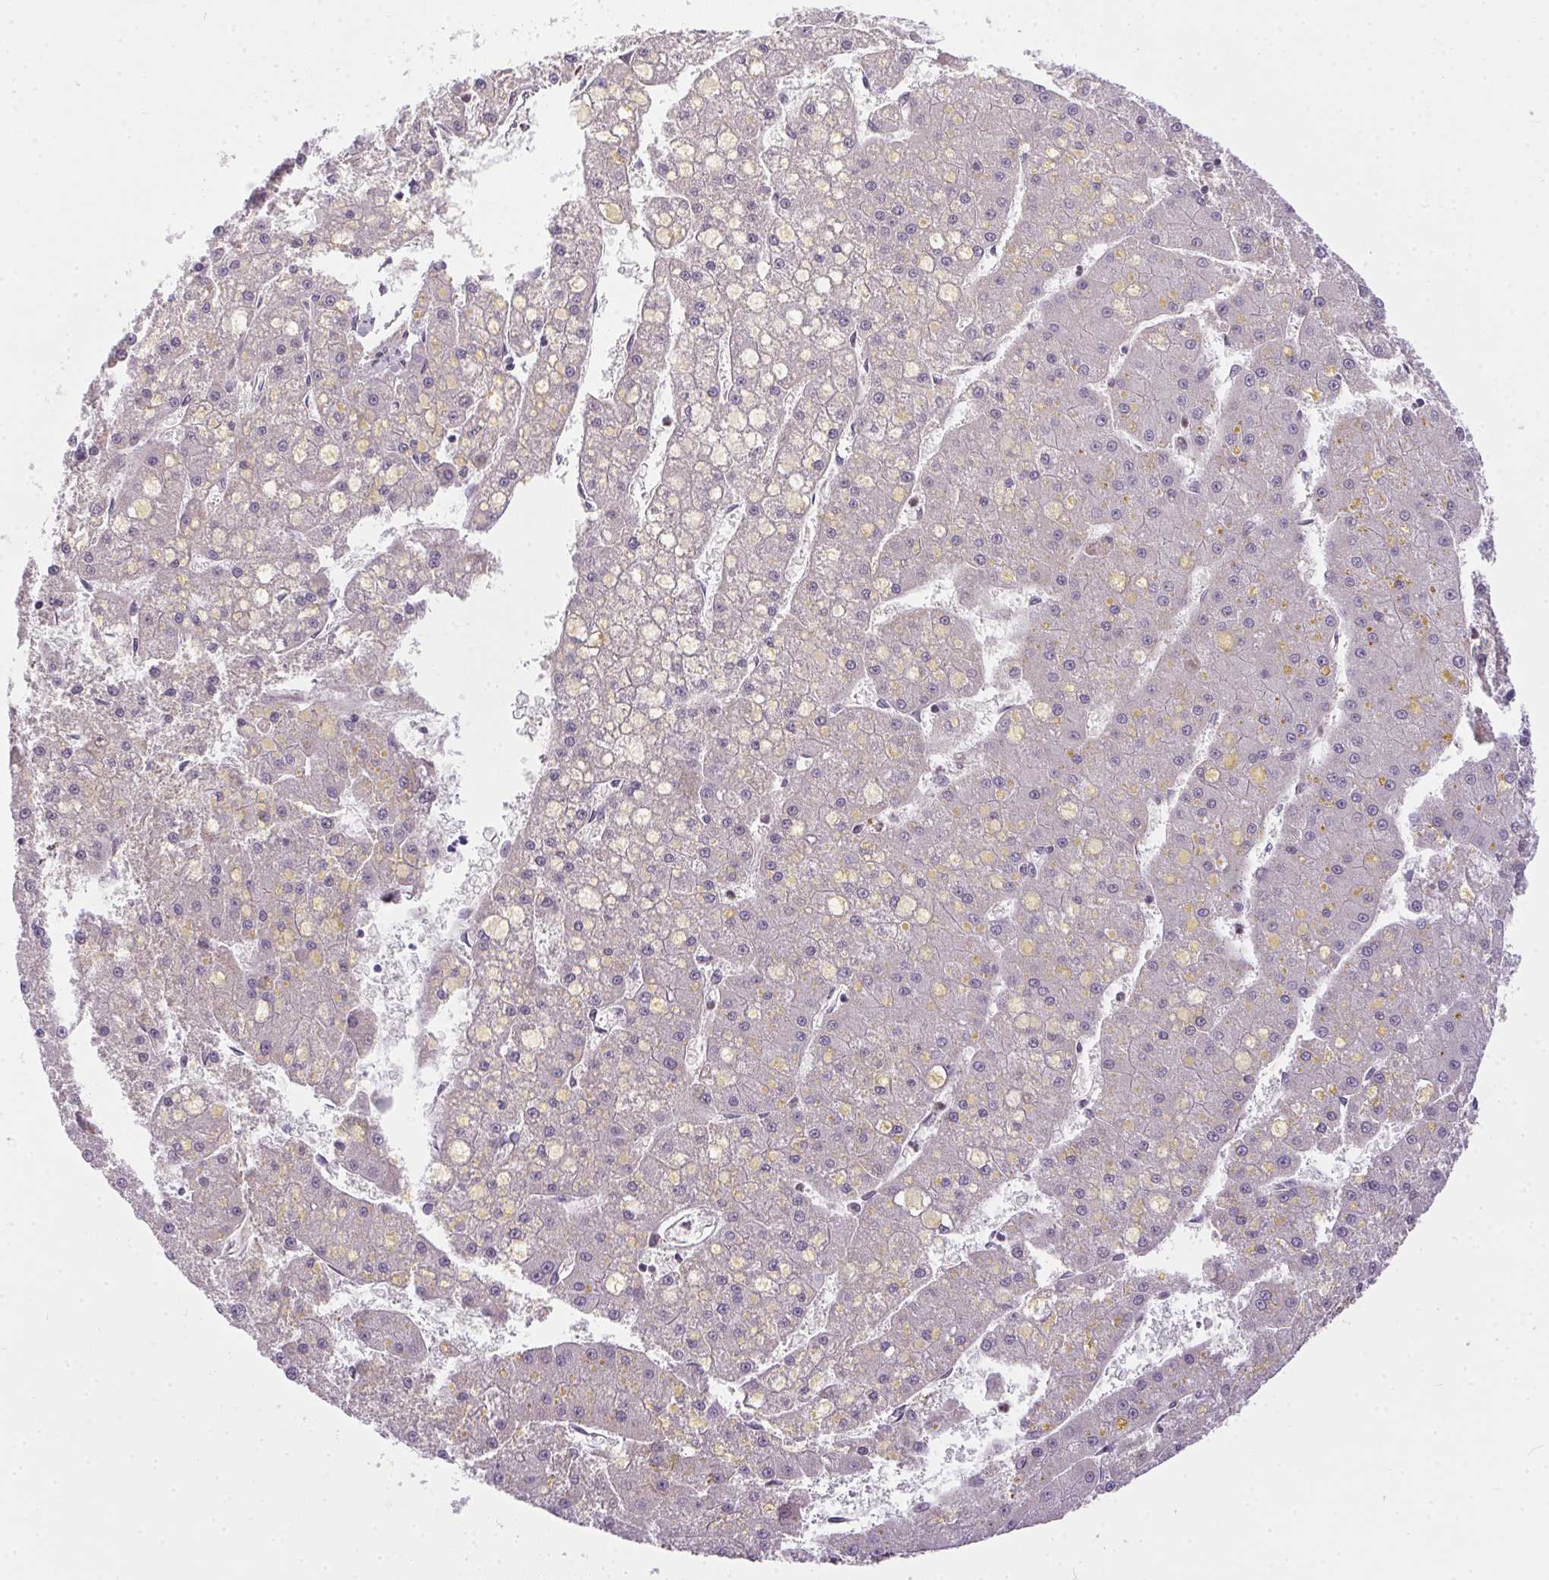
{"staining": {"intensity": "negative", "quantity": "none", "location": "none"}, "tissue": "liver cancer", "cell_type": "Tumor cells", "image_type": "cancer", "snomed": [{"axis": "morphology", "description": "Carcinoma, Hepatocellular, NOS"}, {"axis": "topography", "description": "Liver"}], "caption": "The histopathology image shows no significant staining in tumor cells of liver cancer.", "gene": "CFAP92", "patient": {"sex": "male", "age": 67}}